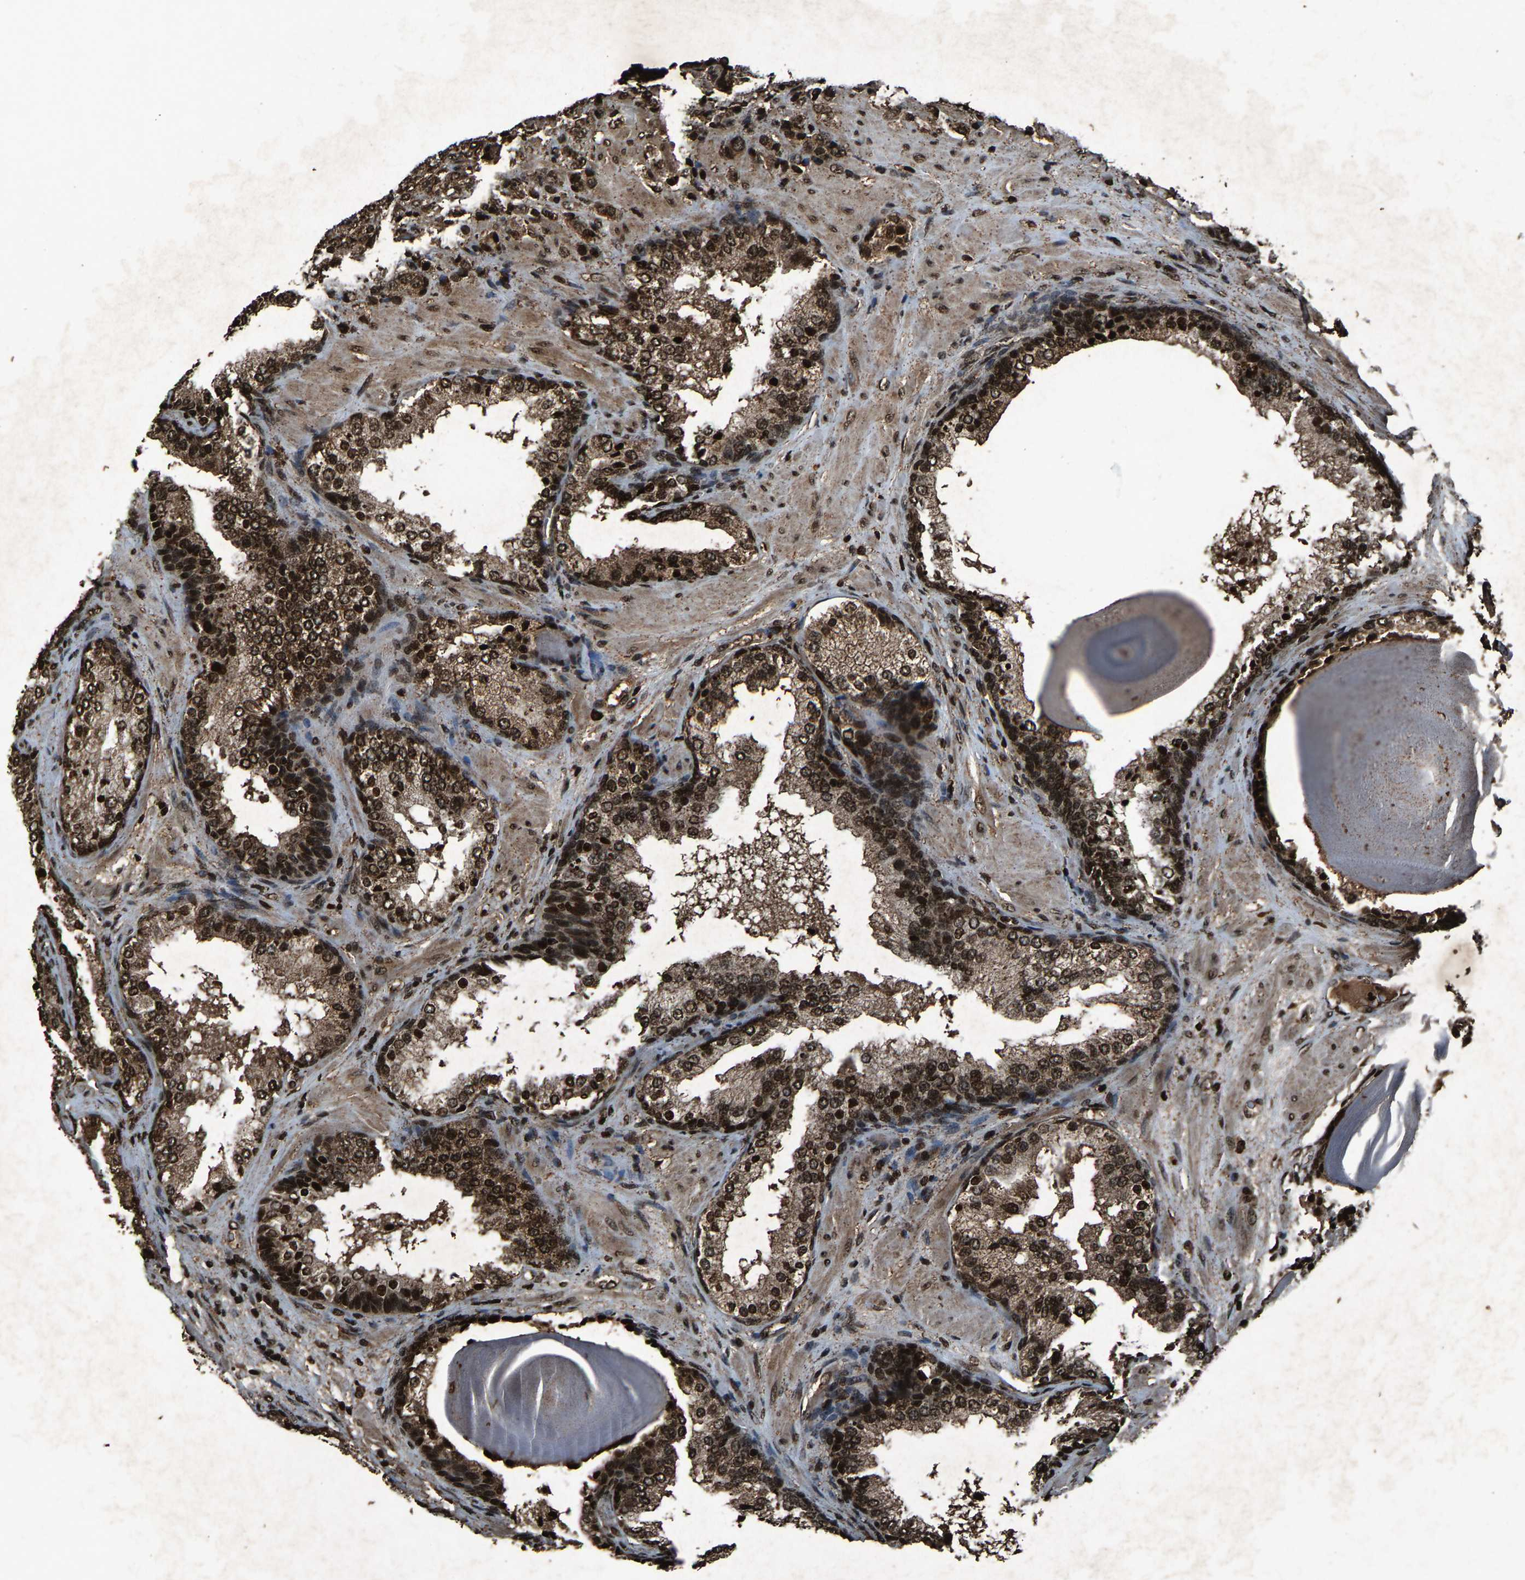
{"staining": {"intensity": "strong", "quantity": ">75%", "location": "cytoplasmic/membranous,nuclear"}, "tissue": "prostate cancer", "cell_type": "Tumor cells", "image_type": "cancer", "snomed": [{"axis": "morphology", "description": "Adenocarcinoma, Medium grade"}, {"axis": "topography", "description": "Prostate"}], "caption": "High-power microscopy captured an immunohistochemistry micrograph of prostate adenocarcinoma (medium-grade), revealing strong cytoplasmic/membranous and nuclear expression in approximately >75% of tumor cells.", "gene": "H4C1", "patient": {"sex": "male", "age": 70}}